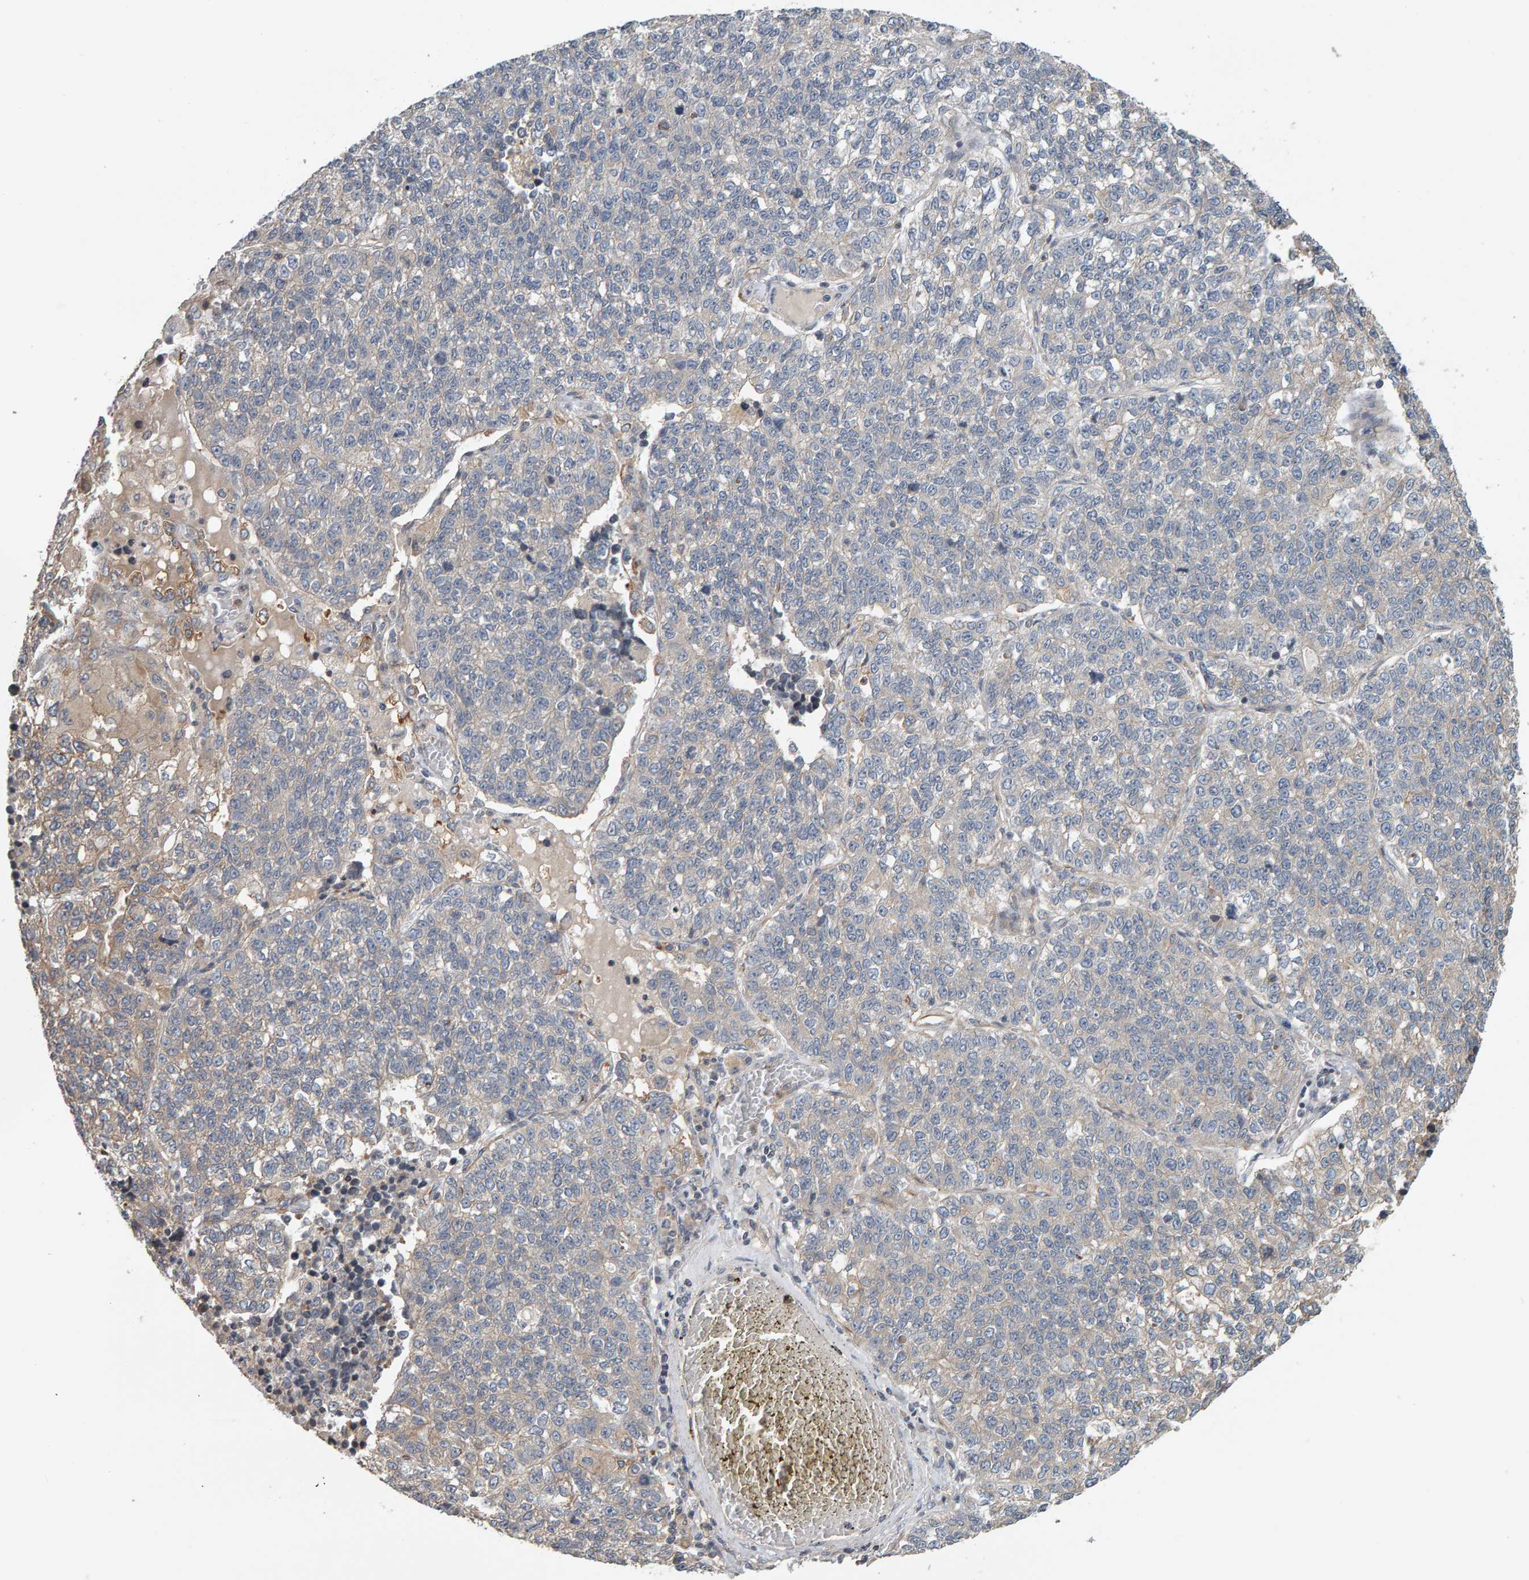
{"staining": {"intensity": "negative", "quantity": "none", "location": "none"}, "tissue": "lung cancer", "cell_type": "Tumor cells", "image_type": "cancer", "snomed": [{"axis": "morphology", "description": "Adenocarcinoma, NOS"}, {"axis": "topography", "description": "Lung"}], "caption": "Tumor cells are negative for brown protein staining in lung cancer.", "gene": "C9orf72", "patient": {"sex": "male", "age": 49}}